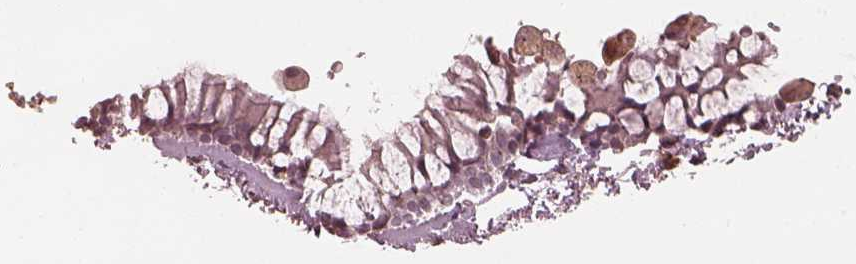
{"staining": {"intensity": "weak", "quantity": "<25%", "location": "cytoplasmic/membranous"}, "tissue": "bronchus", "cell_type": "Respiratory epithelial cells", "image_type": "normal", "snomed": [{"axis": "morphology", "description": "Normal tissue, NOS"}, {"axis": "topography", "description": "Cartilage tissue"}, {"axis": "topography", "description": "Bronchus"}], "caption": "This micrograph is of benign bronchus stained with IHC to label a protein in brown with the nuclei are counter-stained blue. There is no expression in respiratory epithelial cells.", "gene": "CALR3", "patient": {"sex": "female", "age": 79}}